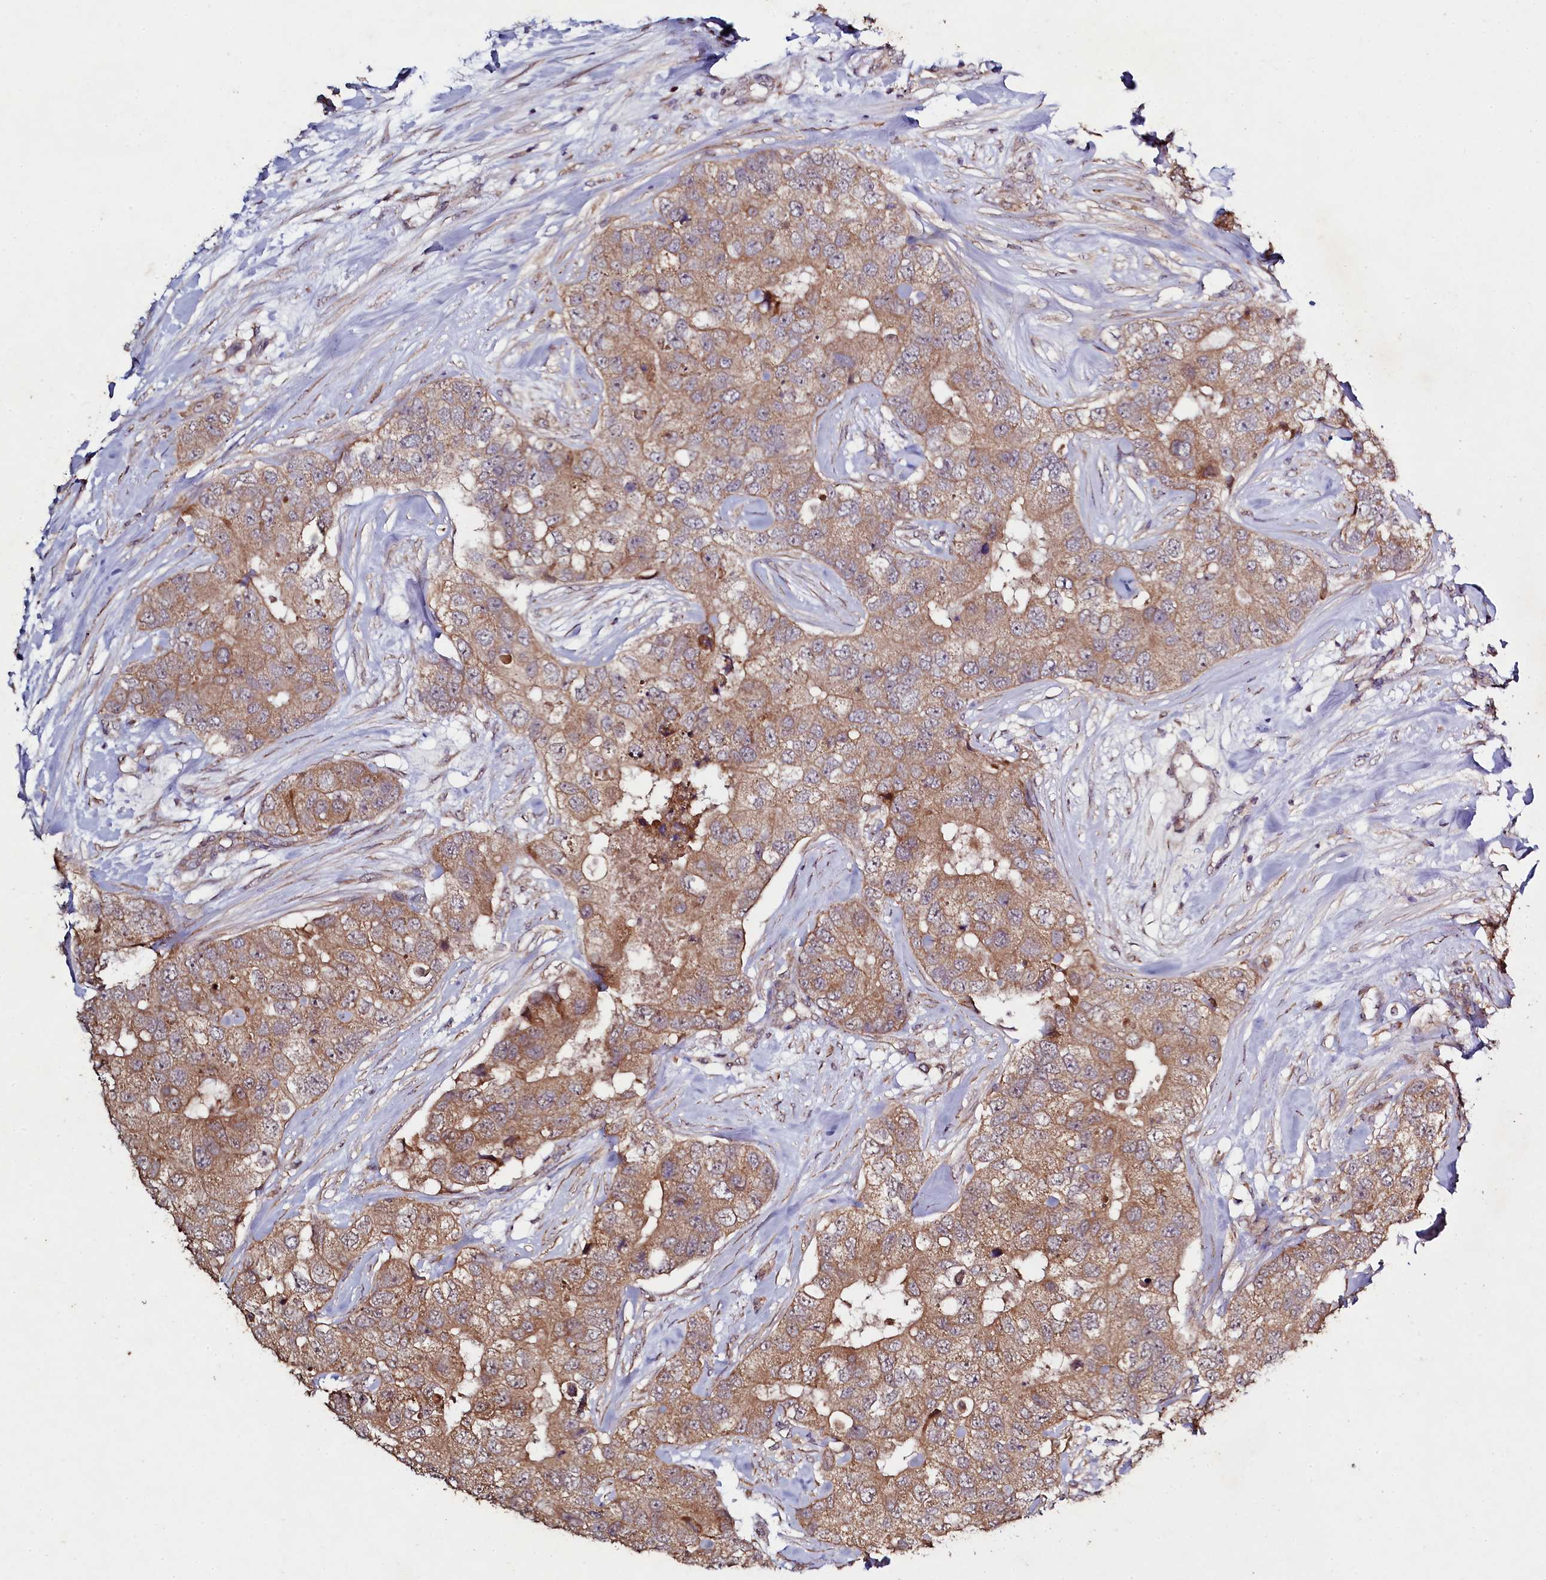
{"staining": {"intensity": "moderate", "quantity": ">75%", "location": "cytoplasmic/membranous"}, "tissue": "breast cancer", "cell_type": "Tumor cells", "image_type": "cancer", "snomed": [{"axis": "morphology", "description": "Duct carcinoma"}, {"axis": "topography", "description": "Breast"}], "caption": "Human breast cancer stained with a protein marker demonstrates moderate staining in tumor cells.", "gene": "SEC24C", "patient": {"sex": "female", "age": 62}}